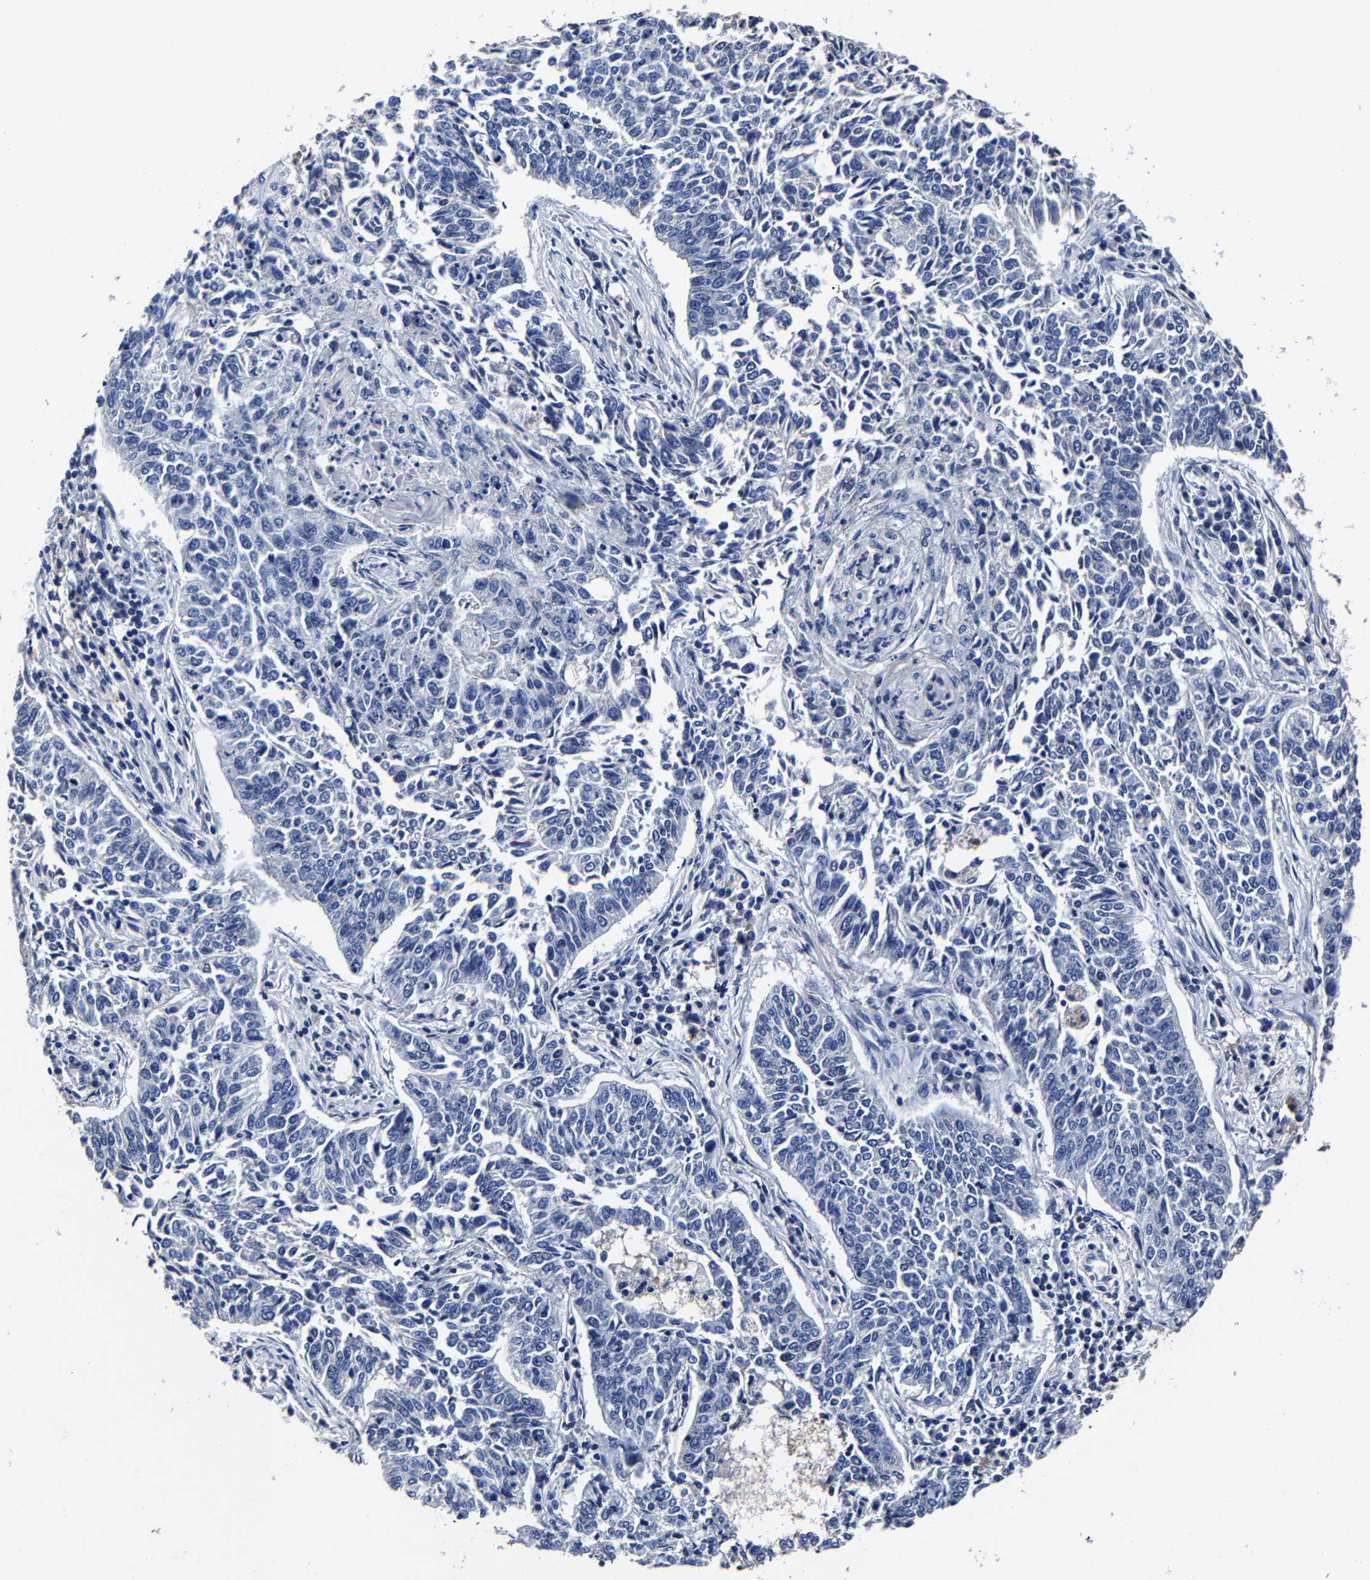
{"staining": {"intensity": "negative", "quantity": "none", "location": "none"}, "tissue": "lung cancer", "cell_type": "Tumor cells", "image_type": "cancer", "snomed": [{"axis": "morphology", "description": "Normal tissue, NOS"}, {"axis": "morphology", "description": "Squamous cell carcinoma, NOS"}, {"axis": "topography", "description": "Cartilage tissue"}, {"axis": "topography", "description": "Bronchus"}, {"axis": "topography", "description": "Lung"}], "caption": "A photomicrograph of lung squamous cell carcinoma stained for a protein demonstrates no brown staining in tumor cells.", "gene": "AKAP4", "patient": {"sex": "female", "age": 49}}